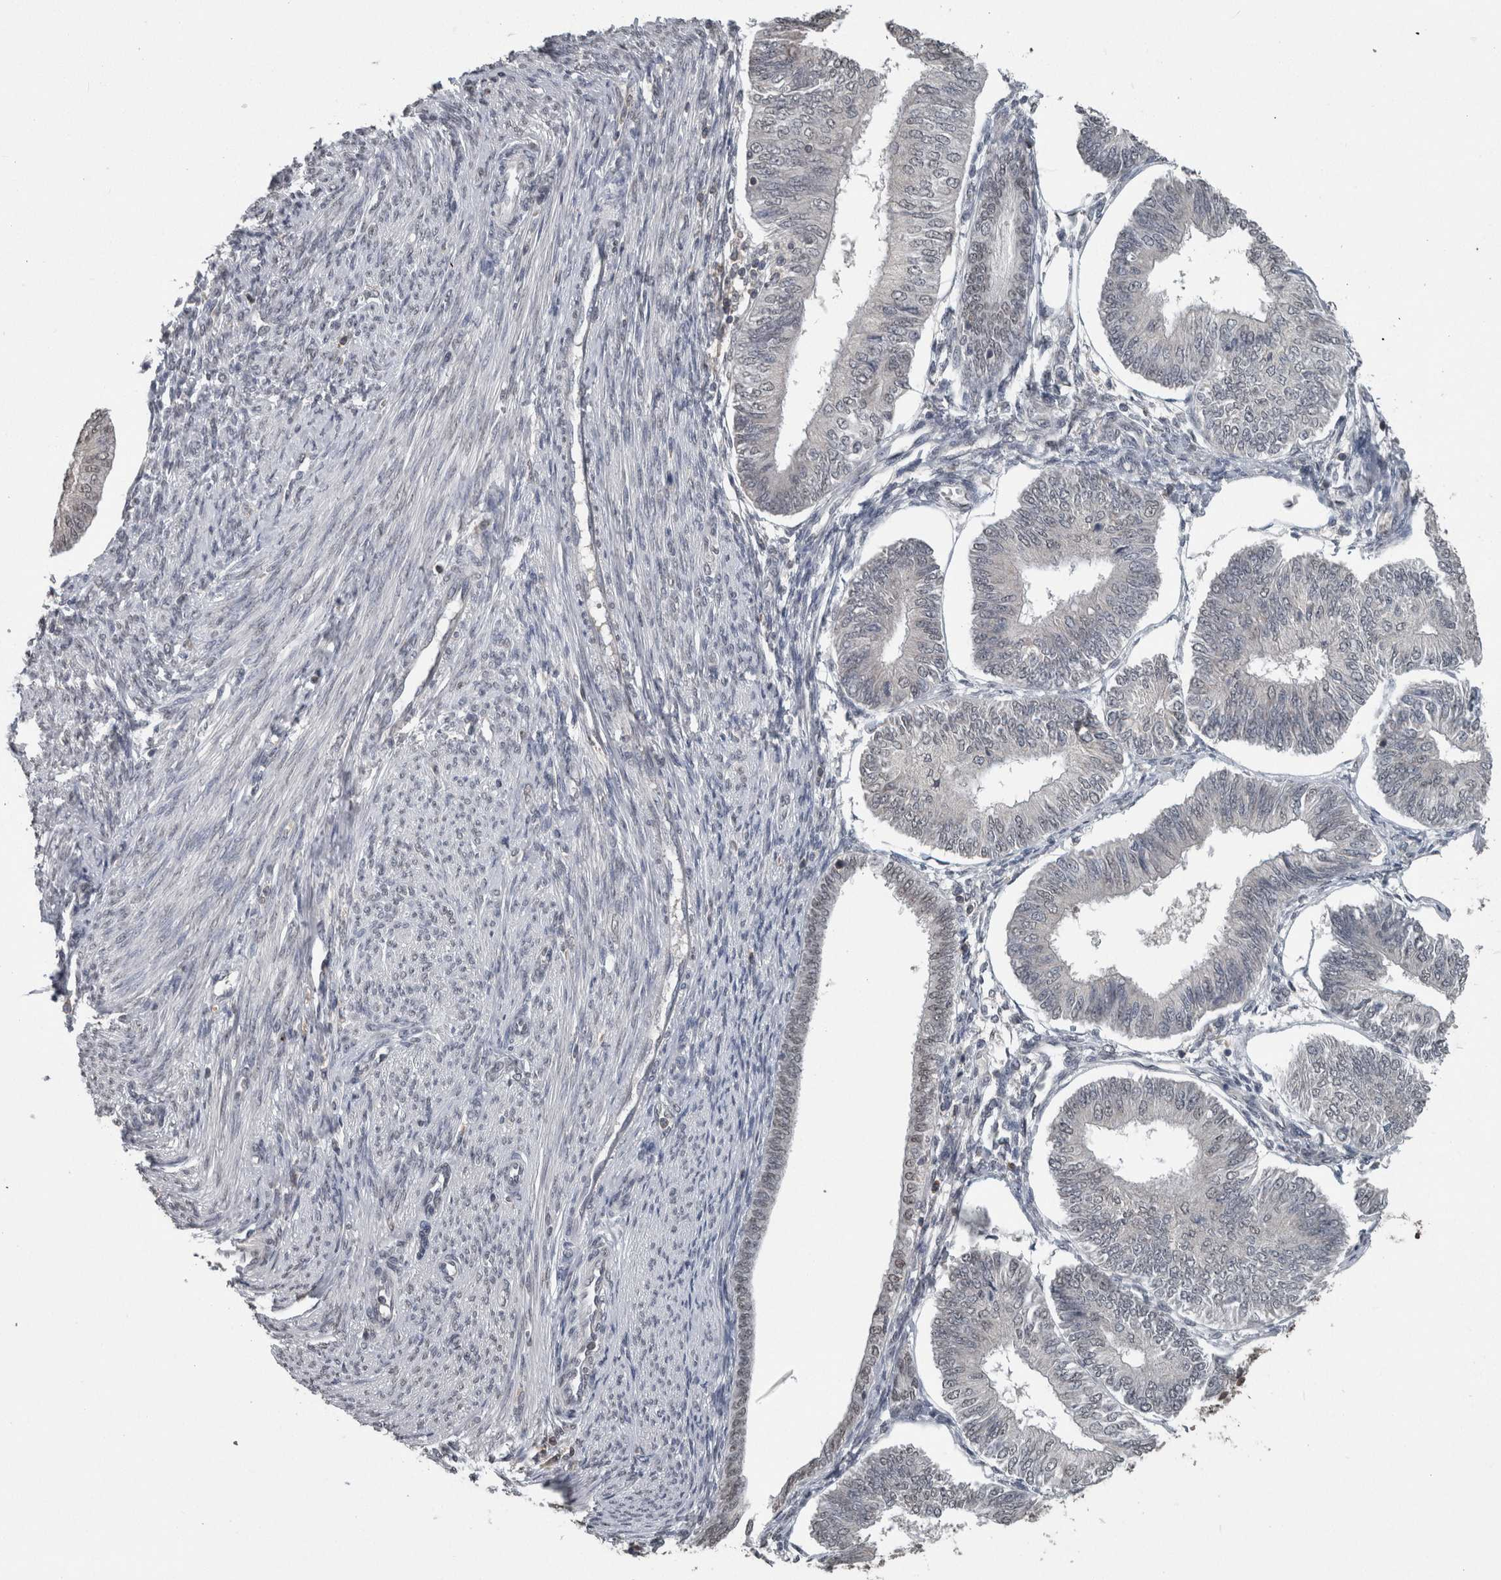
{"staining": {"intensity": "negative", "quantity": "none", "location": "none"}, "tissue": "endometrial cancer", "cell_type": "Tumor cells", "image_type": "cancer", "snomed": [{"axis": "morphology", "description": "Adenocarcinoma, NOS"}, {"axis": "topography", "description": "Endometrium"}], "caption": "Tumor cells are negative for brown protein staining in endometrial cancer. (DAB (3,3'-diaminobenzidine) immunohistochemistry (IHC) with hematoxylin counter stain).", "gene": "MAFF", "patient": {"sex": "female", "age": 58}}